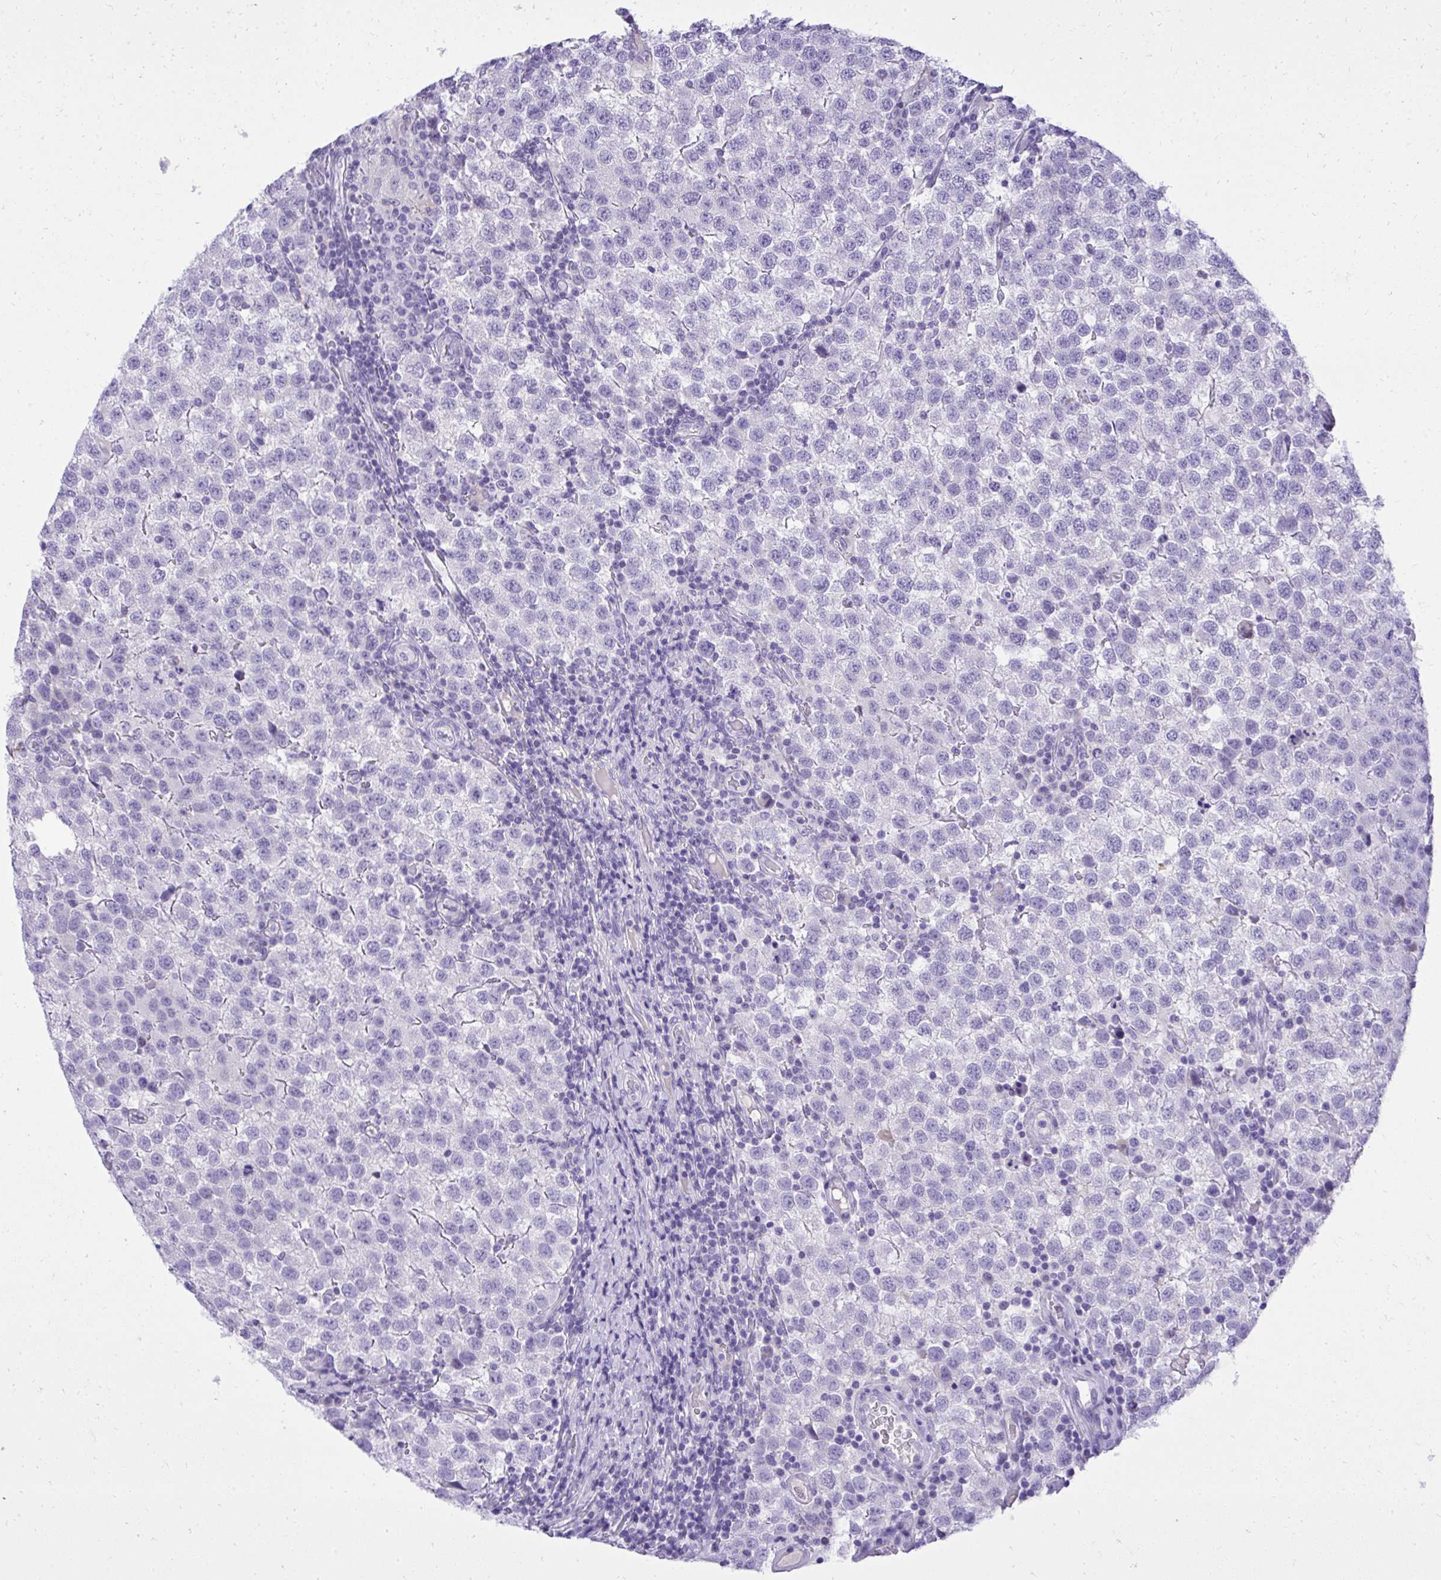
{"staining": {"intensity": "negative", "quantity": "none", "location": "none"}, "tissue": "testis cancer", "cell_type": "Tumor cells", "image_type": "cancer", "snomed": [{"axis": "morphology", "description": "Seminoma, NOS"}, {"axis": "topography", "description": "Testis"}], "caption": "Immunohistochemistry (IHC) of human seminoma (testis) reveals no staining in tumor cells.", "gene": "ST6GALNAC3", "patient": {"sex": "male", "age": 34}}